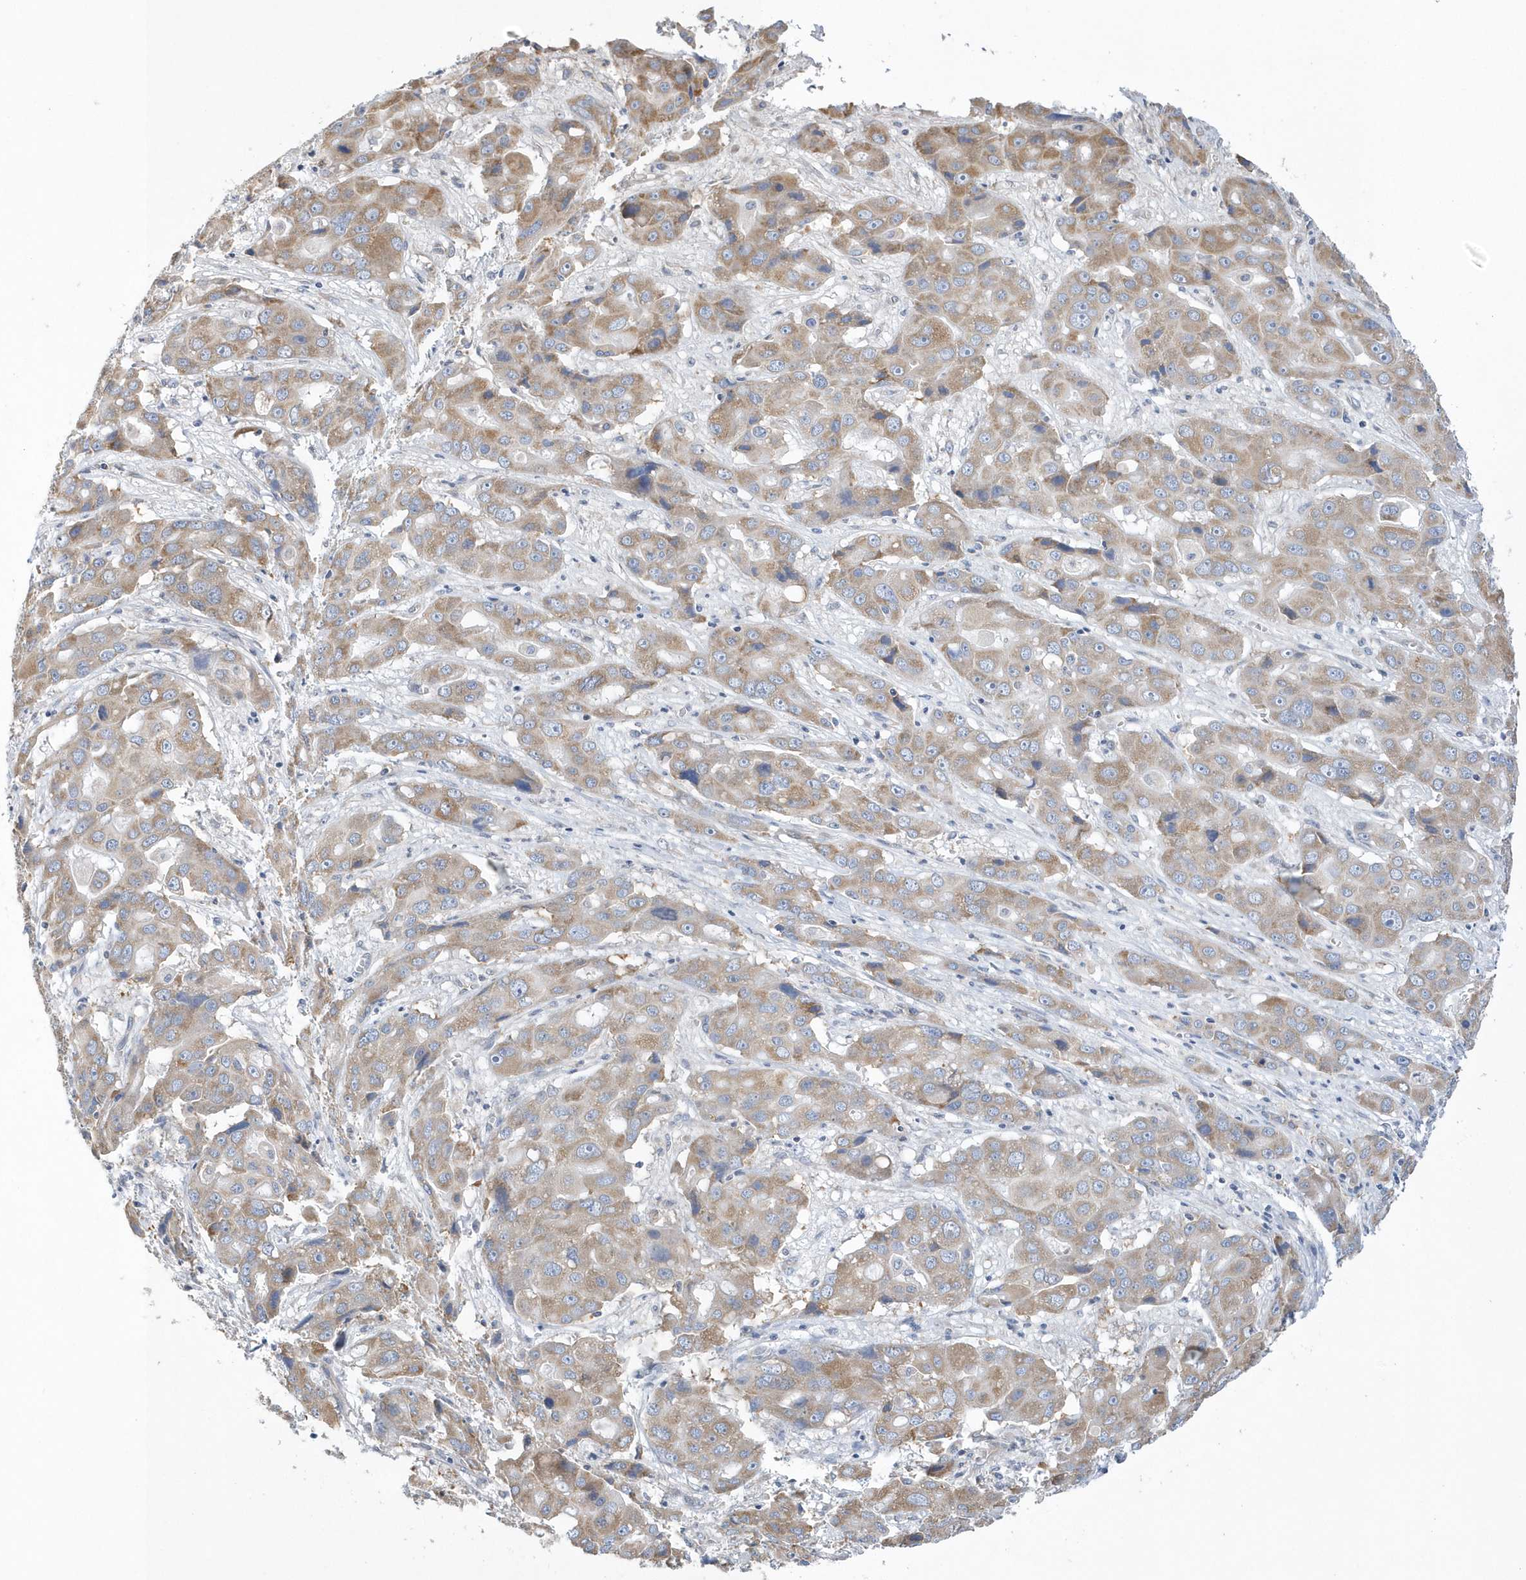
{"staining": {"intensity": "moderate", "quantity": ">75%", "location": "cytoplasmic/membranous"}, "tissue": "liver cancer", "cell_type": "Tumor cells", "image_type": "cancer", "snomed": [{"axis": "morphology", "description": "Cholangiocarcinoma"}, {"axis": "topography", "description": "Liver"}], "caption": "Approximately >75% of tumor cells in cholangiocarcinoma (liver) exhibit moderate cytoplasmic/membranous protein positivity as visualized by brown immunohistochemical staining.", "gene": "SPATA5", "patient": {"sex": "male", "age": 67}}